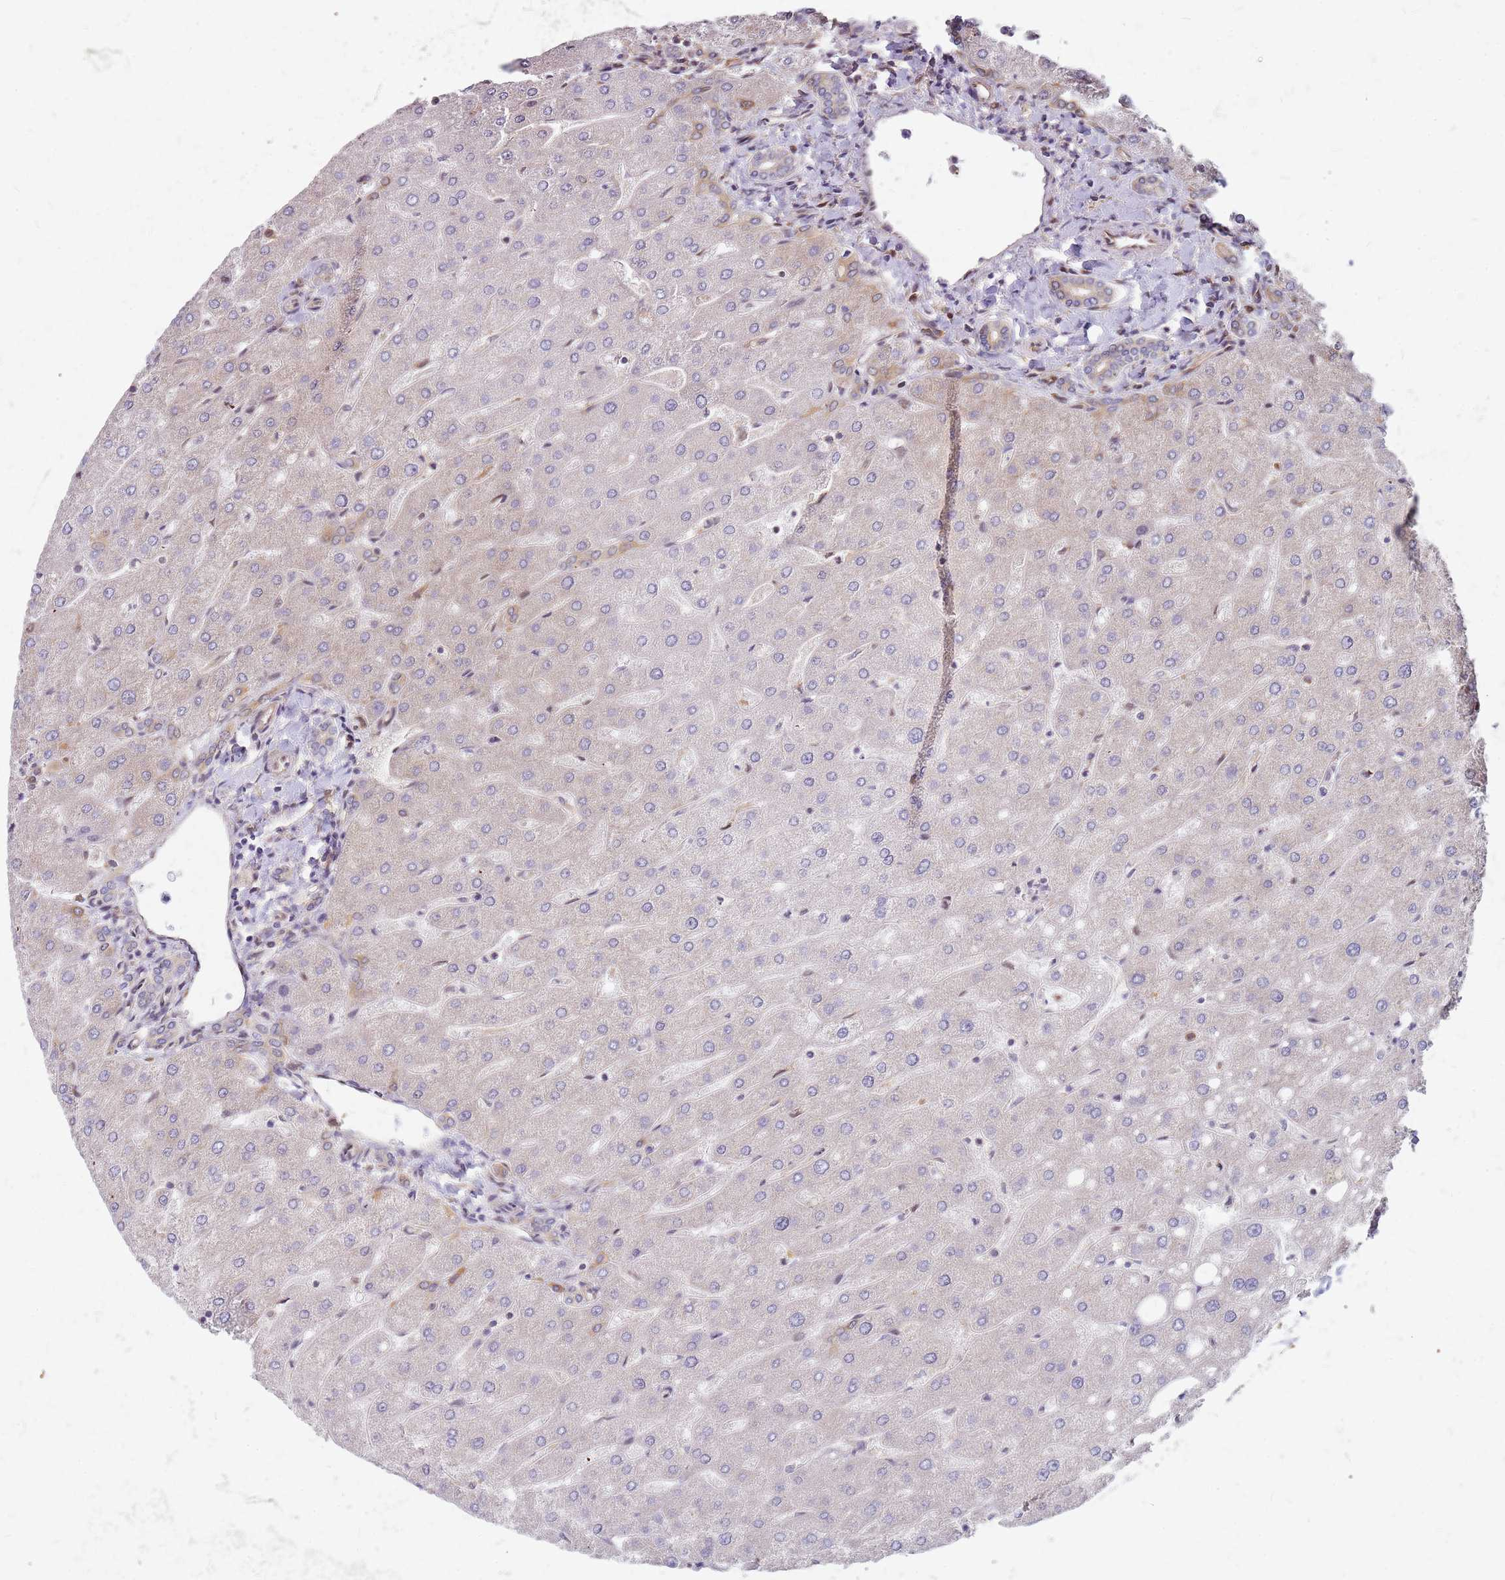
{"staining": {"intensity": "weak", "quantity": "<25%", "location": "cytoplasmic/membranous"}, "tissue": "liver", "cell_type": "Cholangiocytes", "image_type": "normal", "snomed": [{"axis": "morphology", "description": "Normal tissue, NOS"}, {"axis": "topography", "description": "Liver"}], "caption": "IHC image of unremarkable human liver stained for a protein (brown), which demonstrates no staining in cholangiocytes. (IHC, brightfield microscopy, high magnification).", "gene": "HDX", "patient": {"sex": "male", "age": 67}}